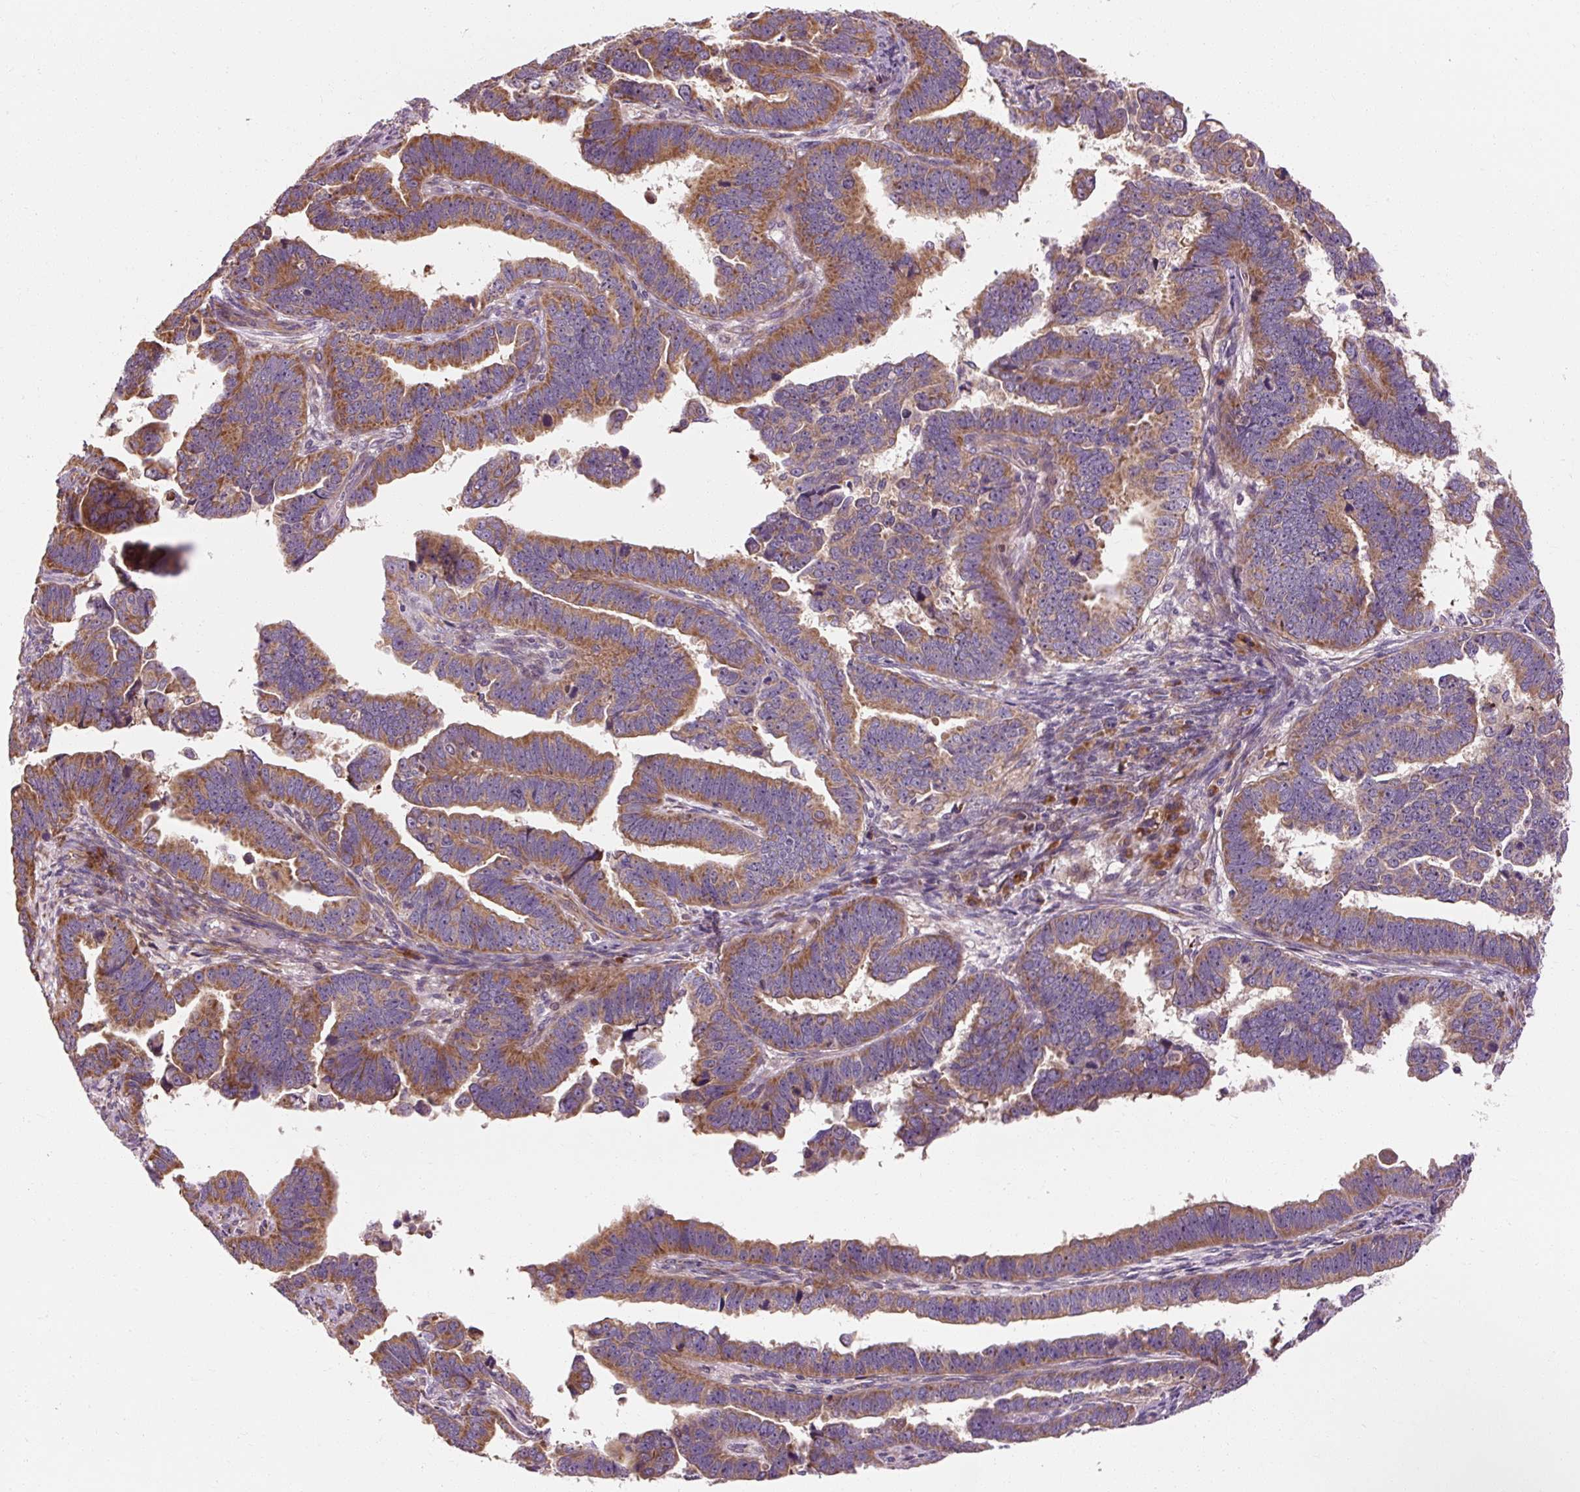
{"staining": {"intensity": "strong", "quantity": ">75%", "location": "cytoplasmic/membranous"}, "tissue": "endometrial cancer", "cell_type": "Tumor cells", "image_type": "cancer", "snomed": [{"axis": "morphology", "description": "Adenocarcinoma, NOS"}, {"axis": "topography", "description": "Endometrium"}], "caption": "Immunohistochemistry (IHC) micrograph of neoplastic tissue: endometrial cancer stained using IHC demonstrates high levels of strong protein expression localized specifically in the cytoplasmic/membranous of tumor cells, appearing as a cytoplasmic/membranous brown color.", "gene": "PRSS48", "patient": {"sex": "female", "age": 75}}